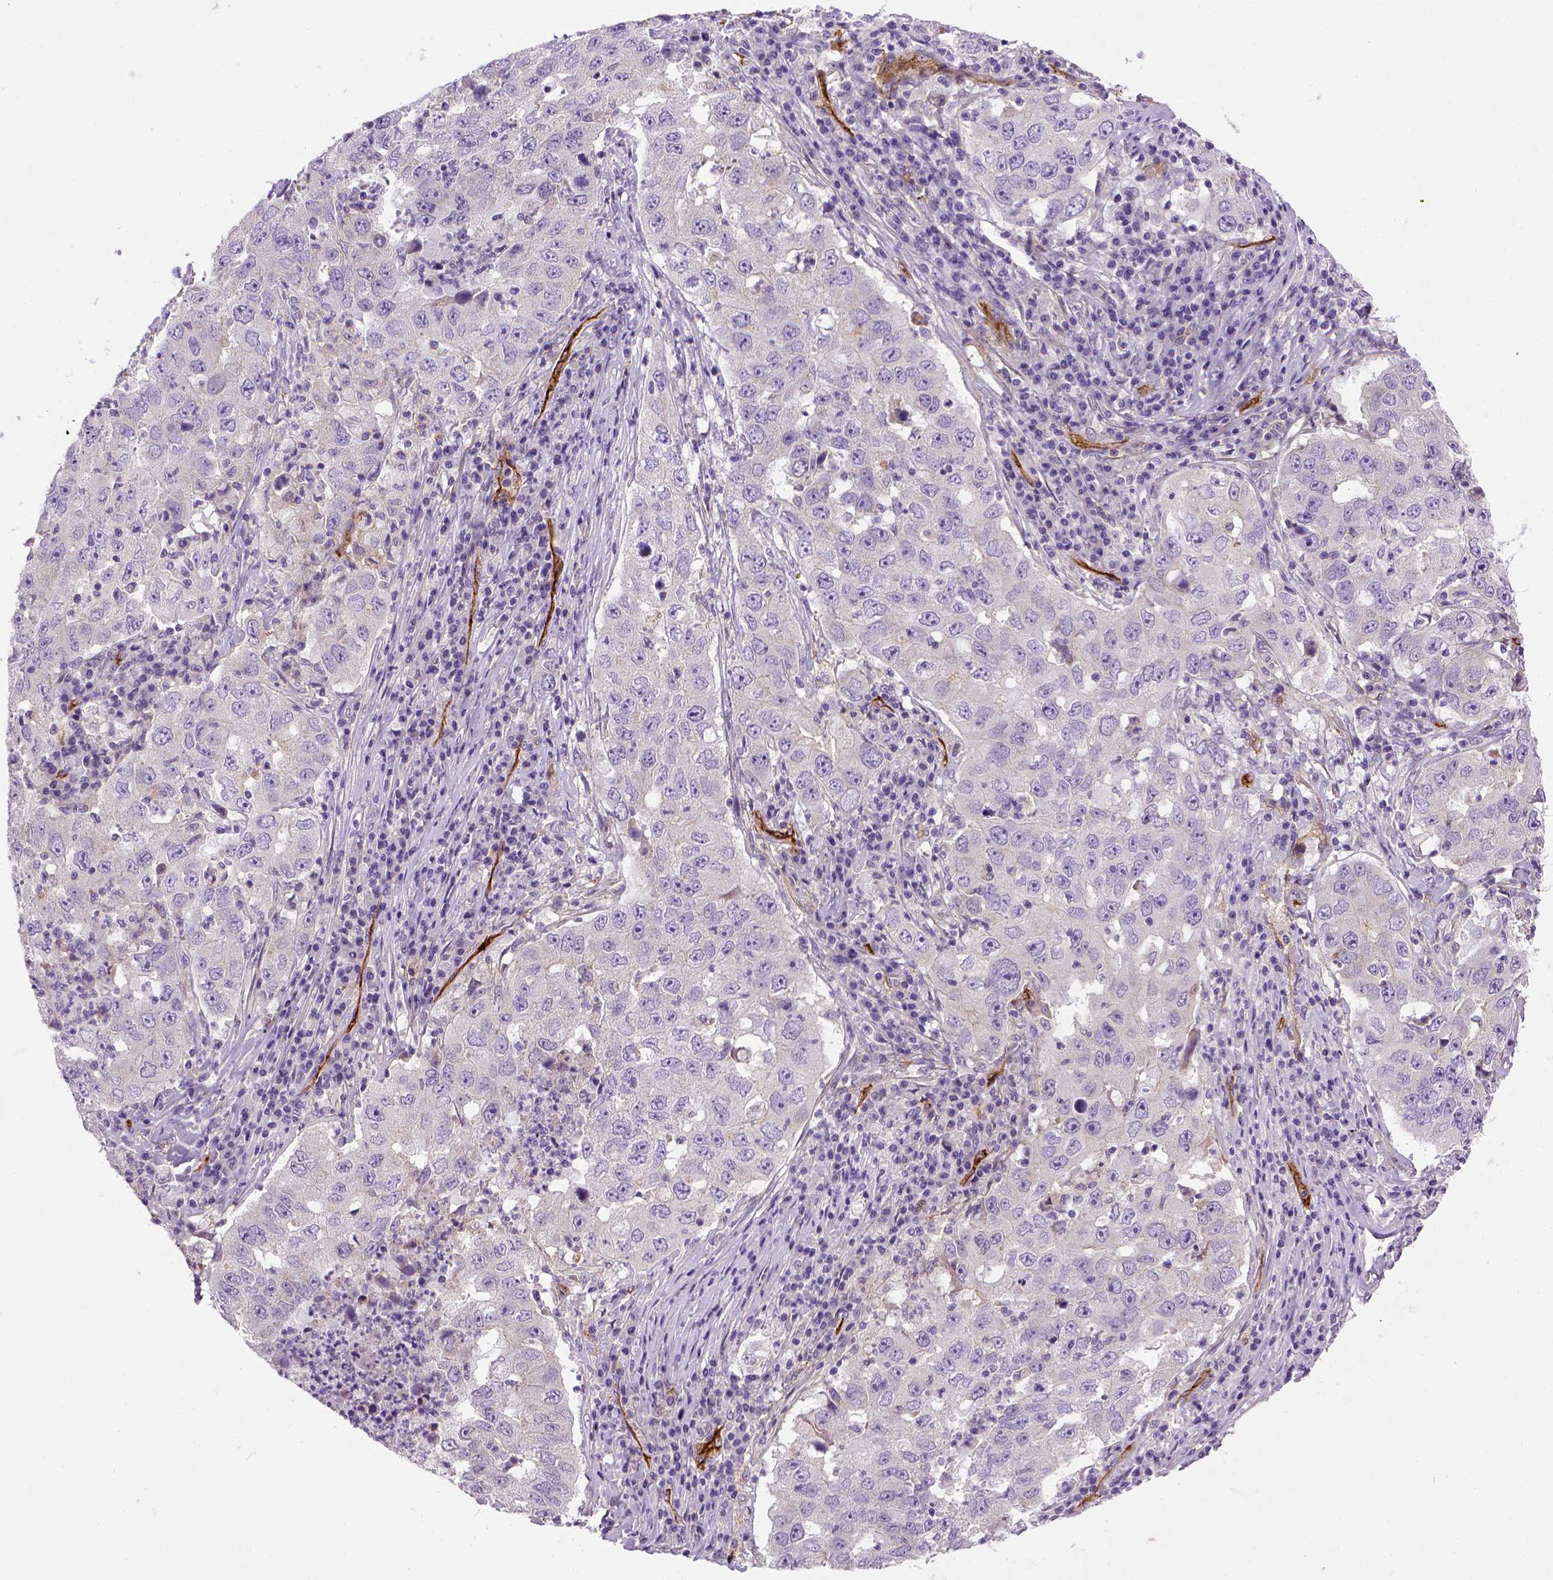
{"staining": {"intensity": "negative", "quantity": "none", "location": "none"}, "tissue": "lung cancer", "cell_type": "Tumor cells", "image_type": "cancer", "snomed": [{"axis": "morphology", "description": "Adenocarcinoma, NOS"}, {"axis": "topography", "description": "Lung"}], "caption": "Immunohistochemical staining of human adenocarcinoma (lung) displays no significant staining in tumor cells. Brightfield microscopy of immunohistochemistry stained with DAB (3,3'-diaminobenzidine) (brown) and hematoxylin (blue), captured at high magnification.", "gene": "ENG", "patient": {"sex": "male", "age": 73}}